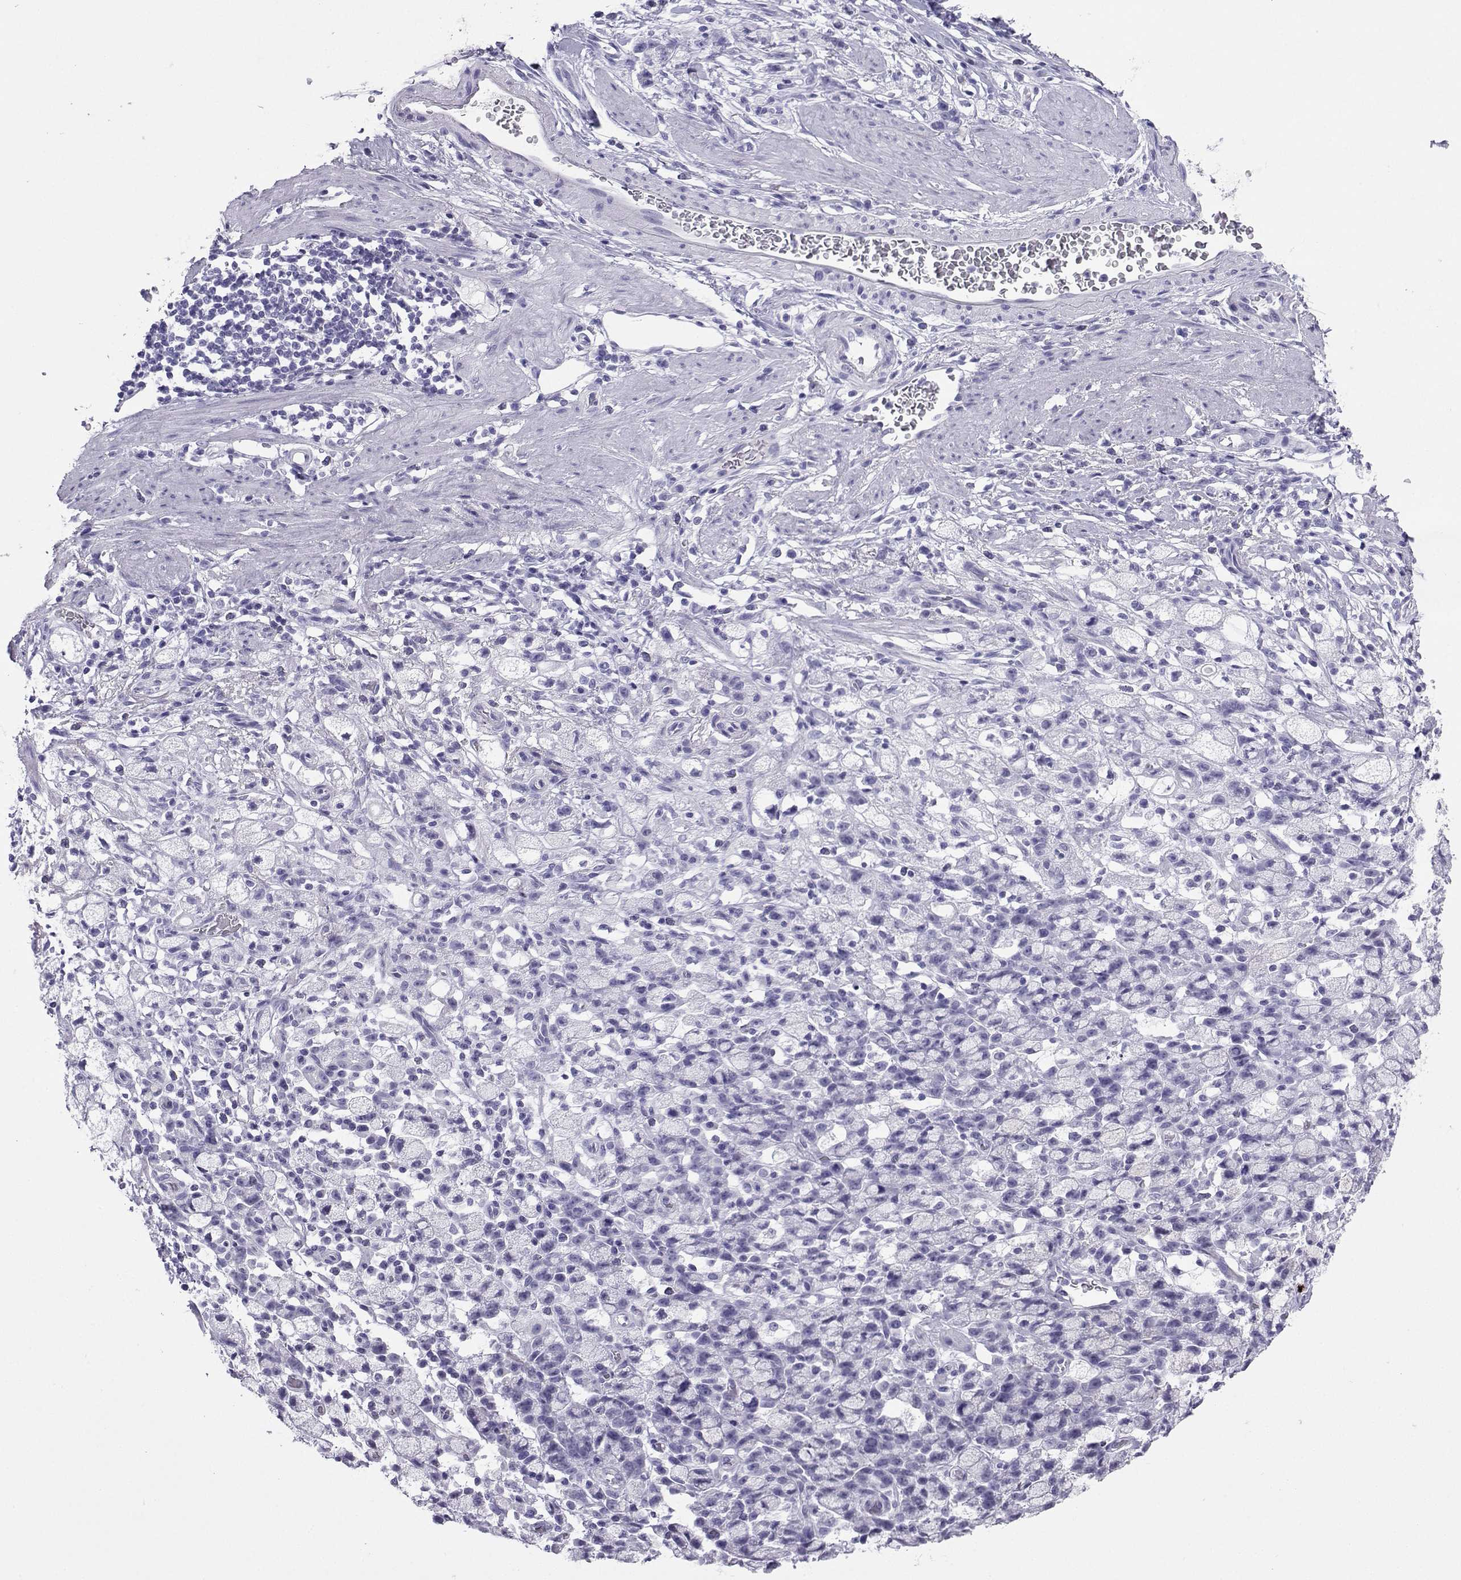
{"staining": {"intensity": "negative", "quantity": "none", "location": "none"}, "tissue": "stomach cancer", "cell_type": "Tumor cells", "image_type": "cancer", "snomed": [{"axis": "morphology", "description": "Adenocarcinoma, NOS"}, {"axis": "topography", "description": "Stomach"}], "caption": "Immunohistochemistry (IHC) of human stomach cancer (adenocarcinoma) exhibits no expression in tumor cells.", "gene": "LORICRIN", "patient": {"sex": "male", "age": 58}}